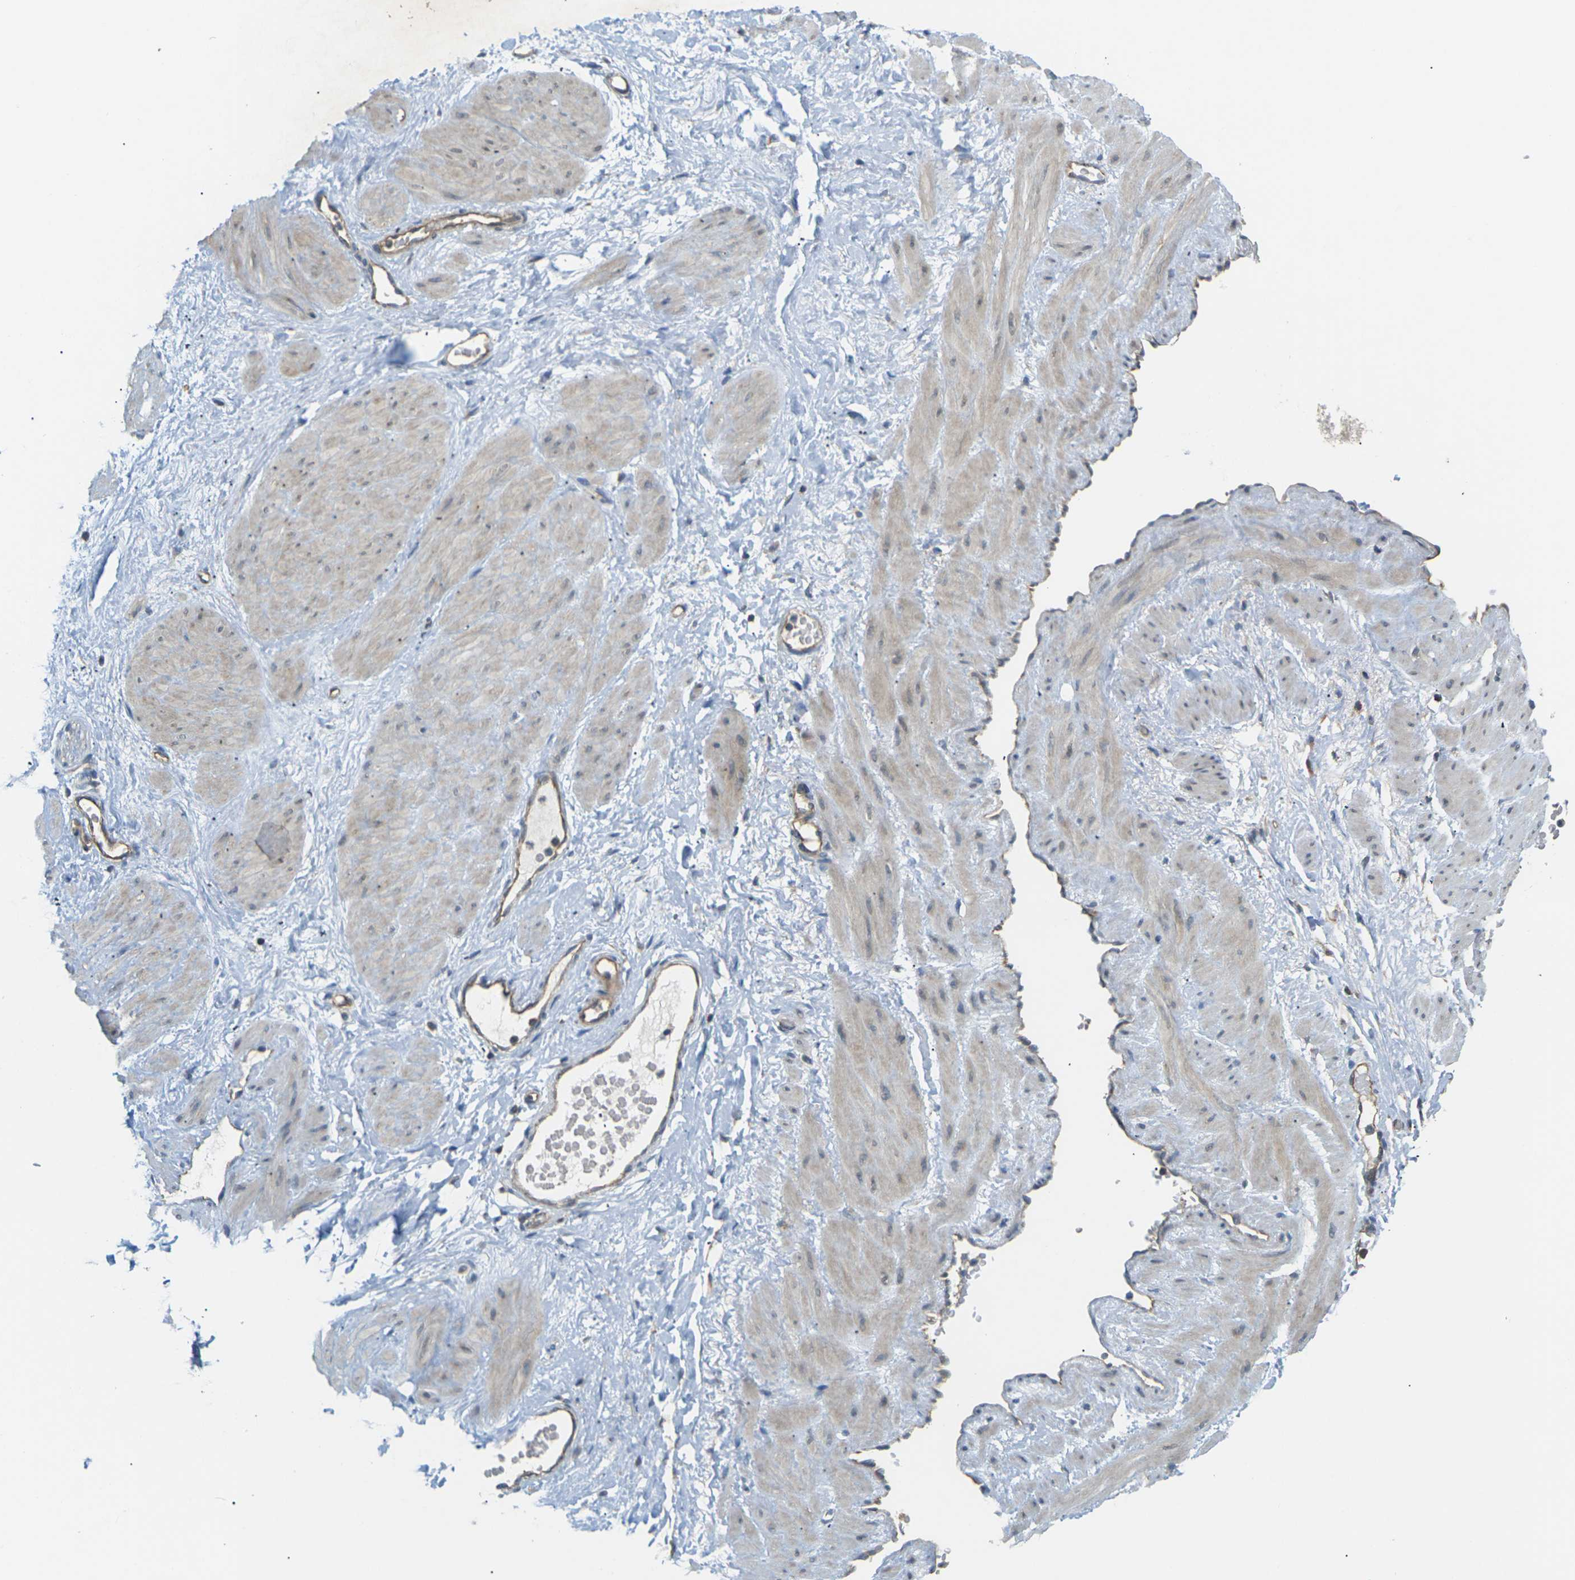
{"staining": {"intensity": "weak", "quantity": ">75%", "location": "cytoplasmic/membranous"}, "tissue": "adipose tissue", "cell_type": "Adipocytes", "image_type": "normal", "snomed": [{"axis": "morphology", "description": "Normal tissue, NOS"}, {"axis": "topography", "description": "Soft tissue"}, {"axis": "topography", "description": "Vascular tissue"}], "caption": "Immunohistochemistry (IHC) histopathology image of normal human adipose tissue stained for a protein (brown), which exhibits low levels of weak cytoplasmic/membranous positivity in approximately >75% of adipocytes.", "gene": "KSR1", "patient": {"sex": "female", "age": 35}}